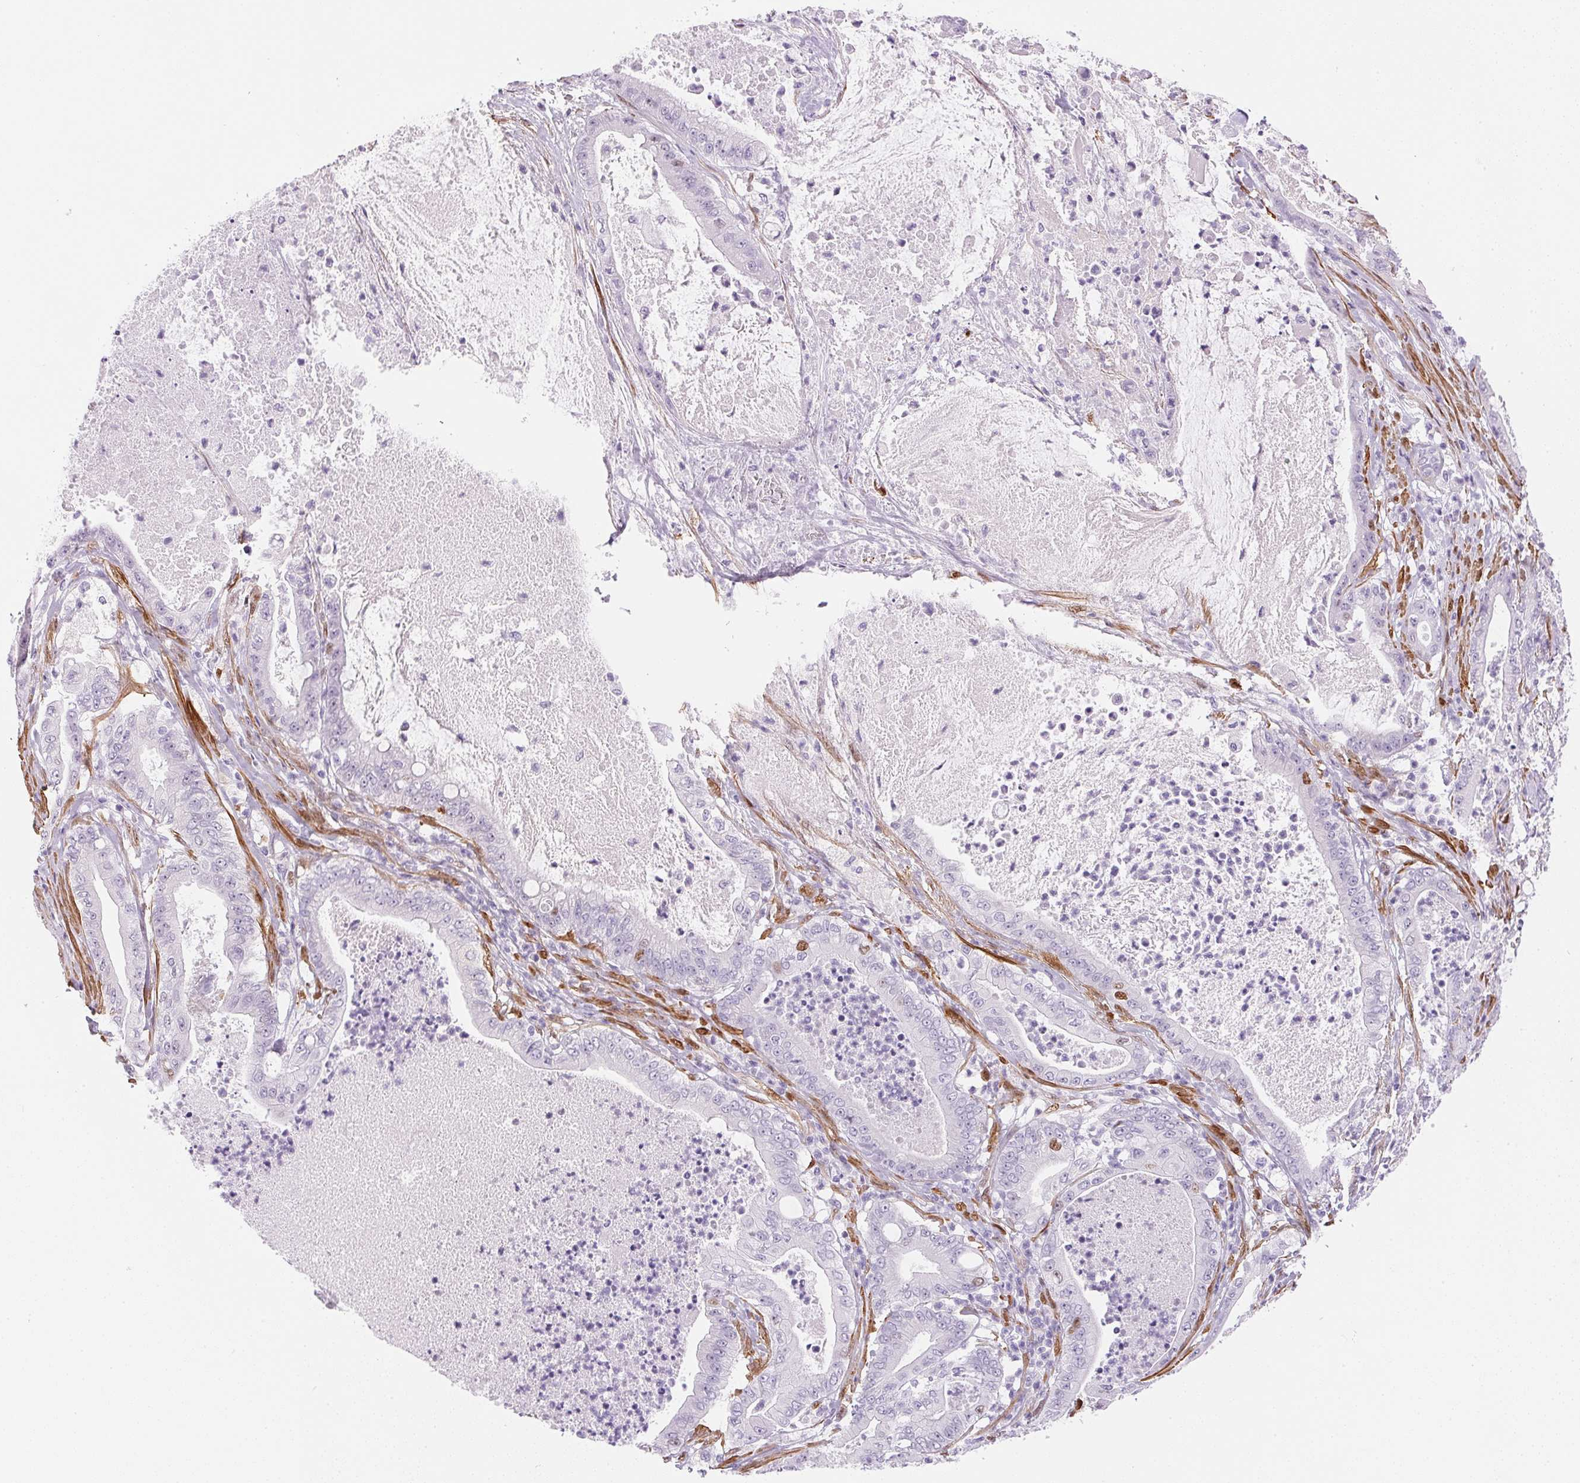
{"staining": {"intensity": "moderate", "quantity": "<25%", "location": "nuclear"}, "tissue": "pancreatic cancer", "cell_type": "Tumor cells", "image_type": "cancer", "snomed": [{"axis": "morphology", "description": "Adenocarcinoma, NOS"}, {"axis": "topography", "description": "Pancreas"}], "caption": "IHC histopathology image of neoplastic tissue: human pancreatic cancer stained using immunohistochemistry (IHC) demonstrates low levels of moderate protein expression localized specifically in the nuclear of tumor cells, appearing as a nuclear brown color.", "gene": "SMTN", "patient": {"sex": "male", "age": 71}}